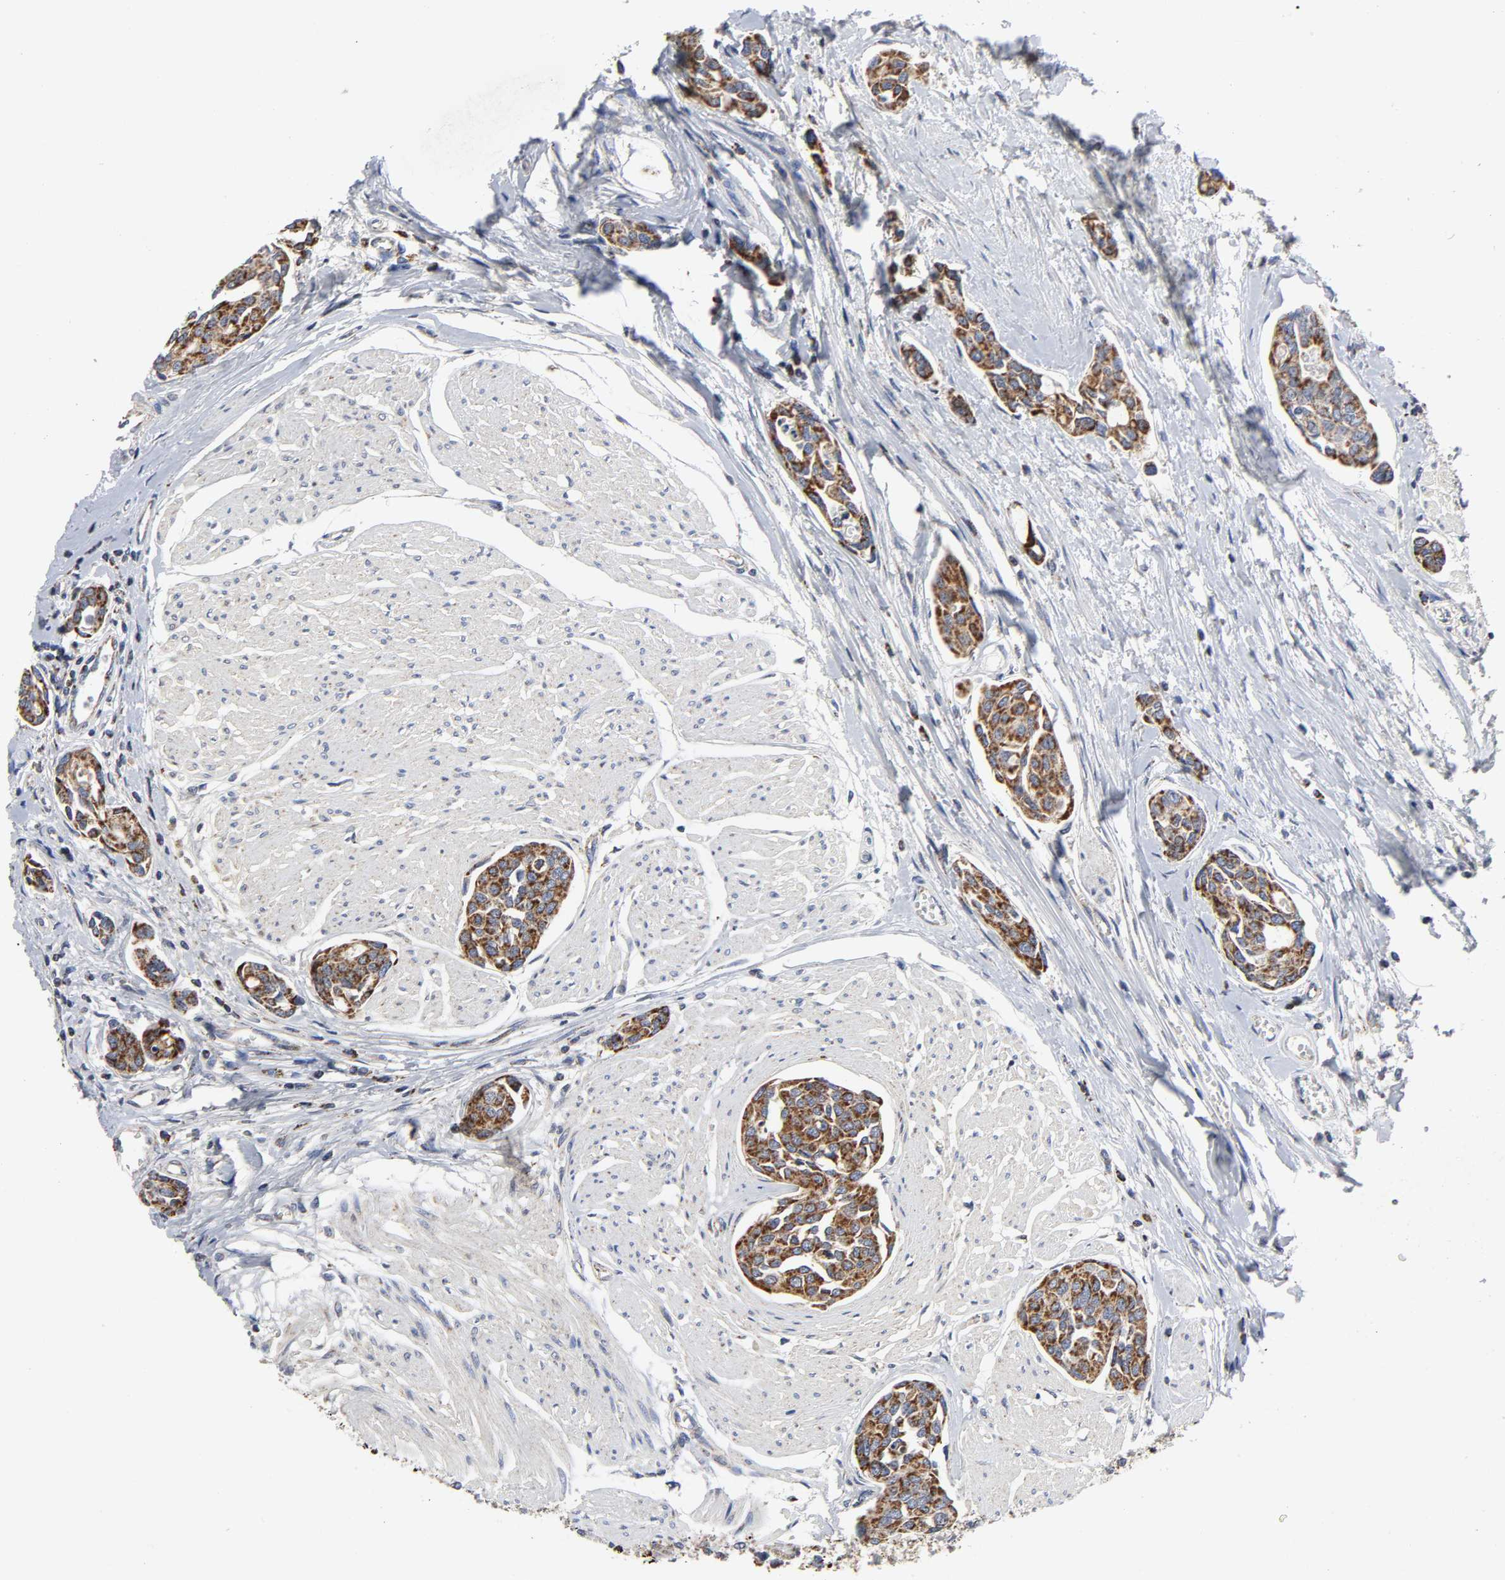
{"staining": {"intensity": "strong", "quantity": ">75%", "location": "cytoplasmic/membranous"}, "tissue": "urothelial cancer", "cell_type": "Tumor cells", "image_type": "cancer", "snomed": [{"axis": "morphology", "description": "Urothelial carcinoma, High grade"}, {"axis": "topography", "description": "Urinary bladder"}], "caption": "Immunohistochemical staining of urothelial cancer exhibits strong cytoplasmic/membranous protein staining in approximately >75% of tumor cells. (Stains: DAB in brown, nuclei in blue, Microscopy: brightfield microscopy at high magnification).", "gene": "AOPEP", "patient": {"sex": "male", "age": 78}}